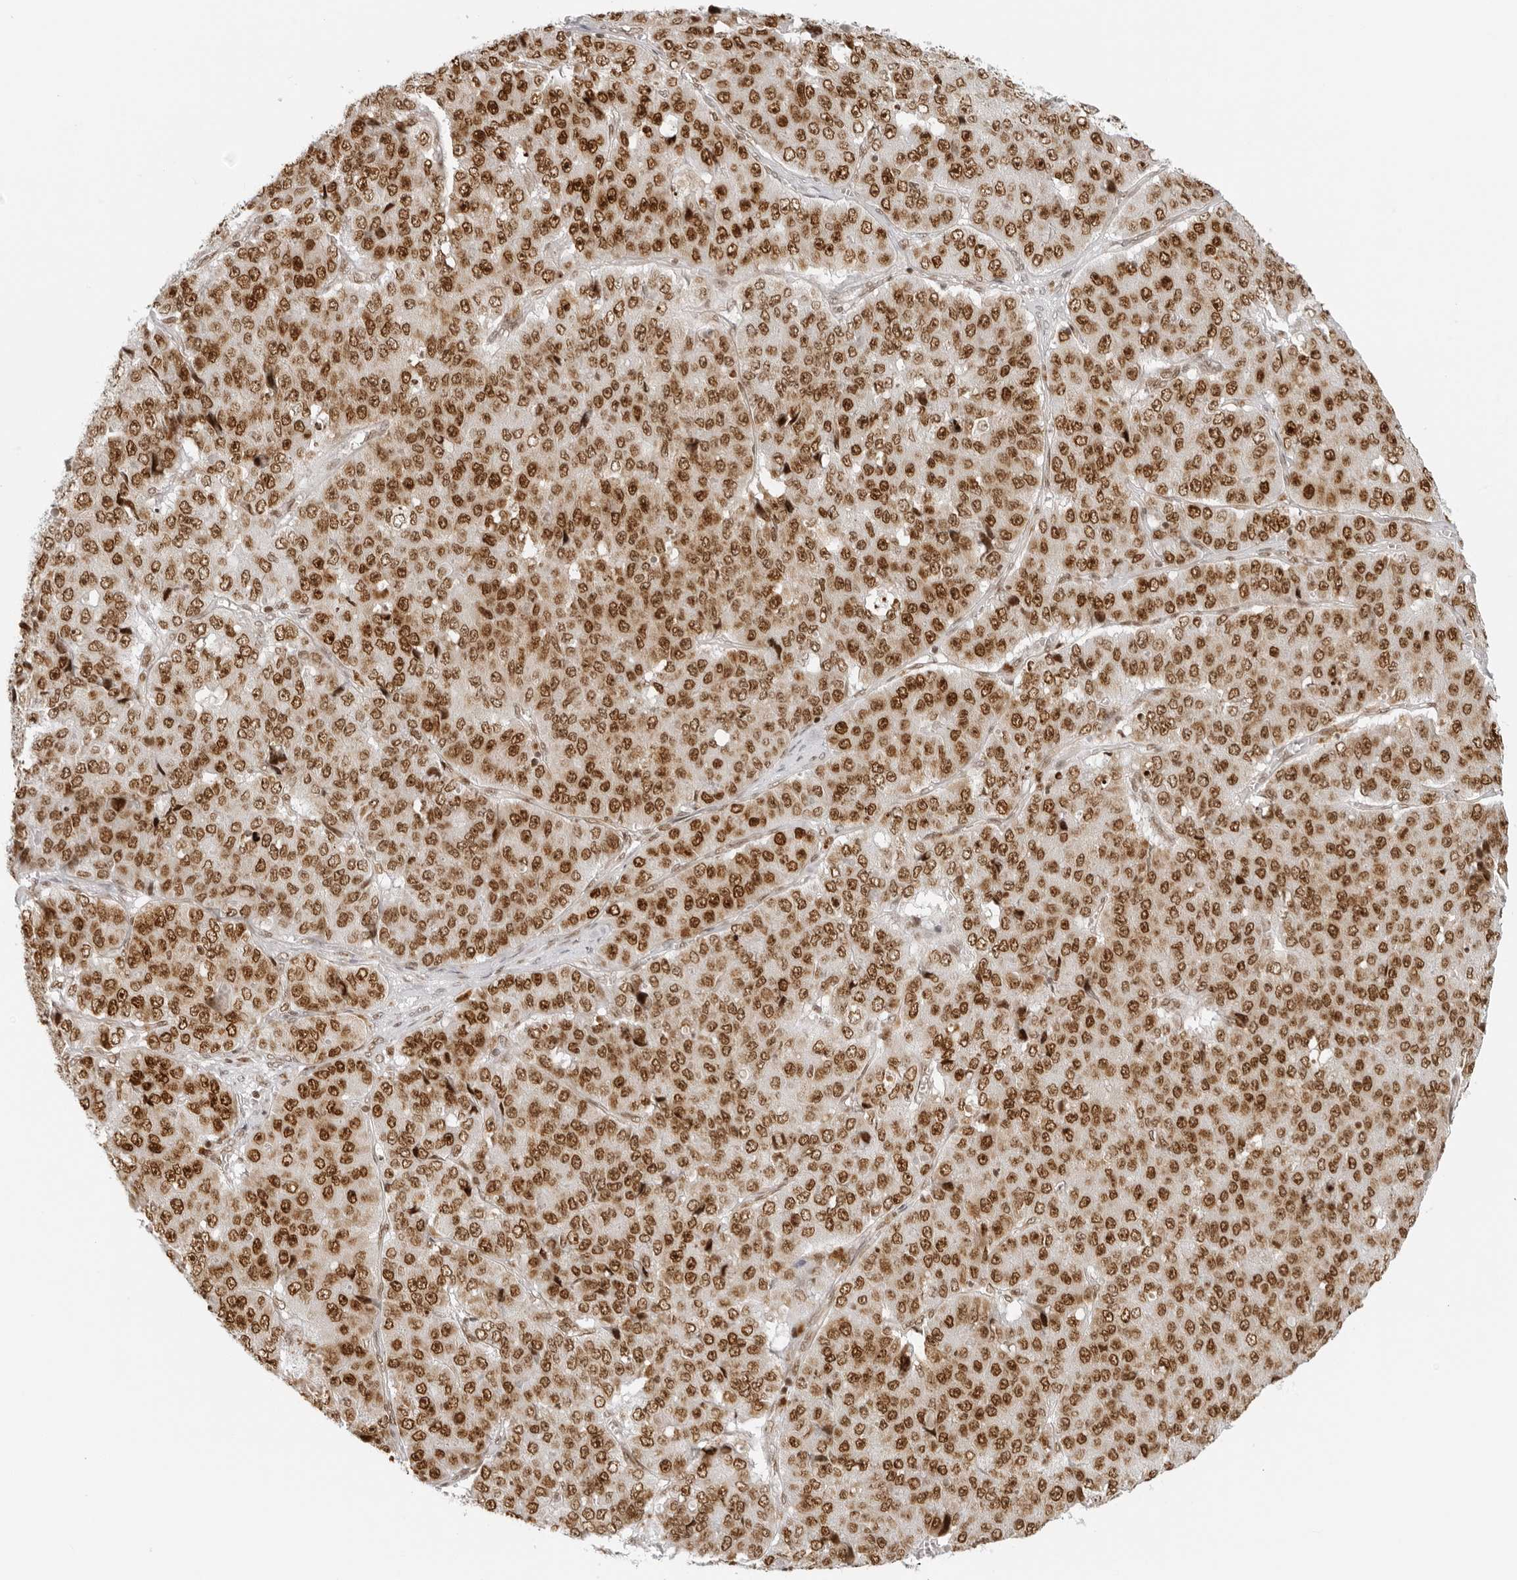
{"staining": {"intensity": "moderate", "quantity": ">75%", "location": "nuclear"}, "tissue": "pancreatic cancer", "cell_type": "Tumor cells", "image_type": "cancer", "snomed": [{"axis": "morphology", "description": "Adenocarcinoma, NOS"}, {"axis": "topography", "description": "Pancreas"}], "caption": "About >75% of tumor cells in human pancreatic cancer demonstrate moderate nuclear protein expression as visualized by brown immunohistochemical staining.", "gene": "RCC1", "patient": {"sex": "male", "age": 50}}